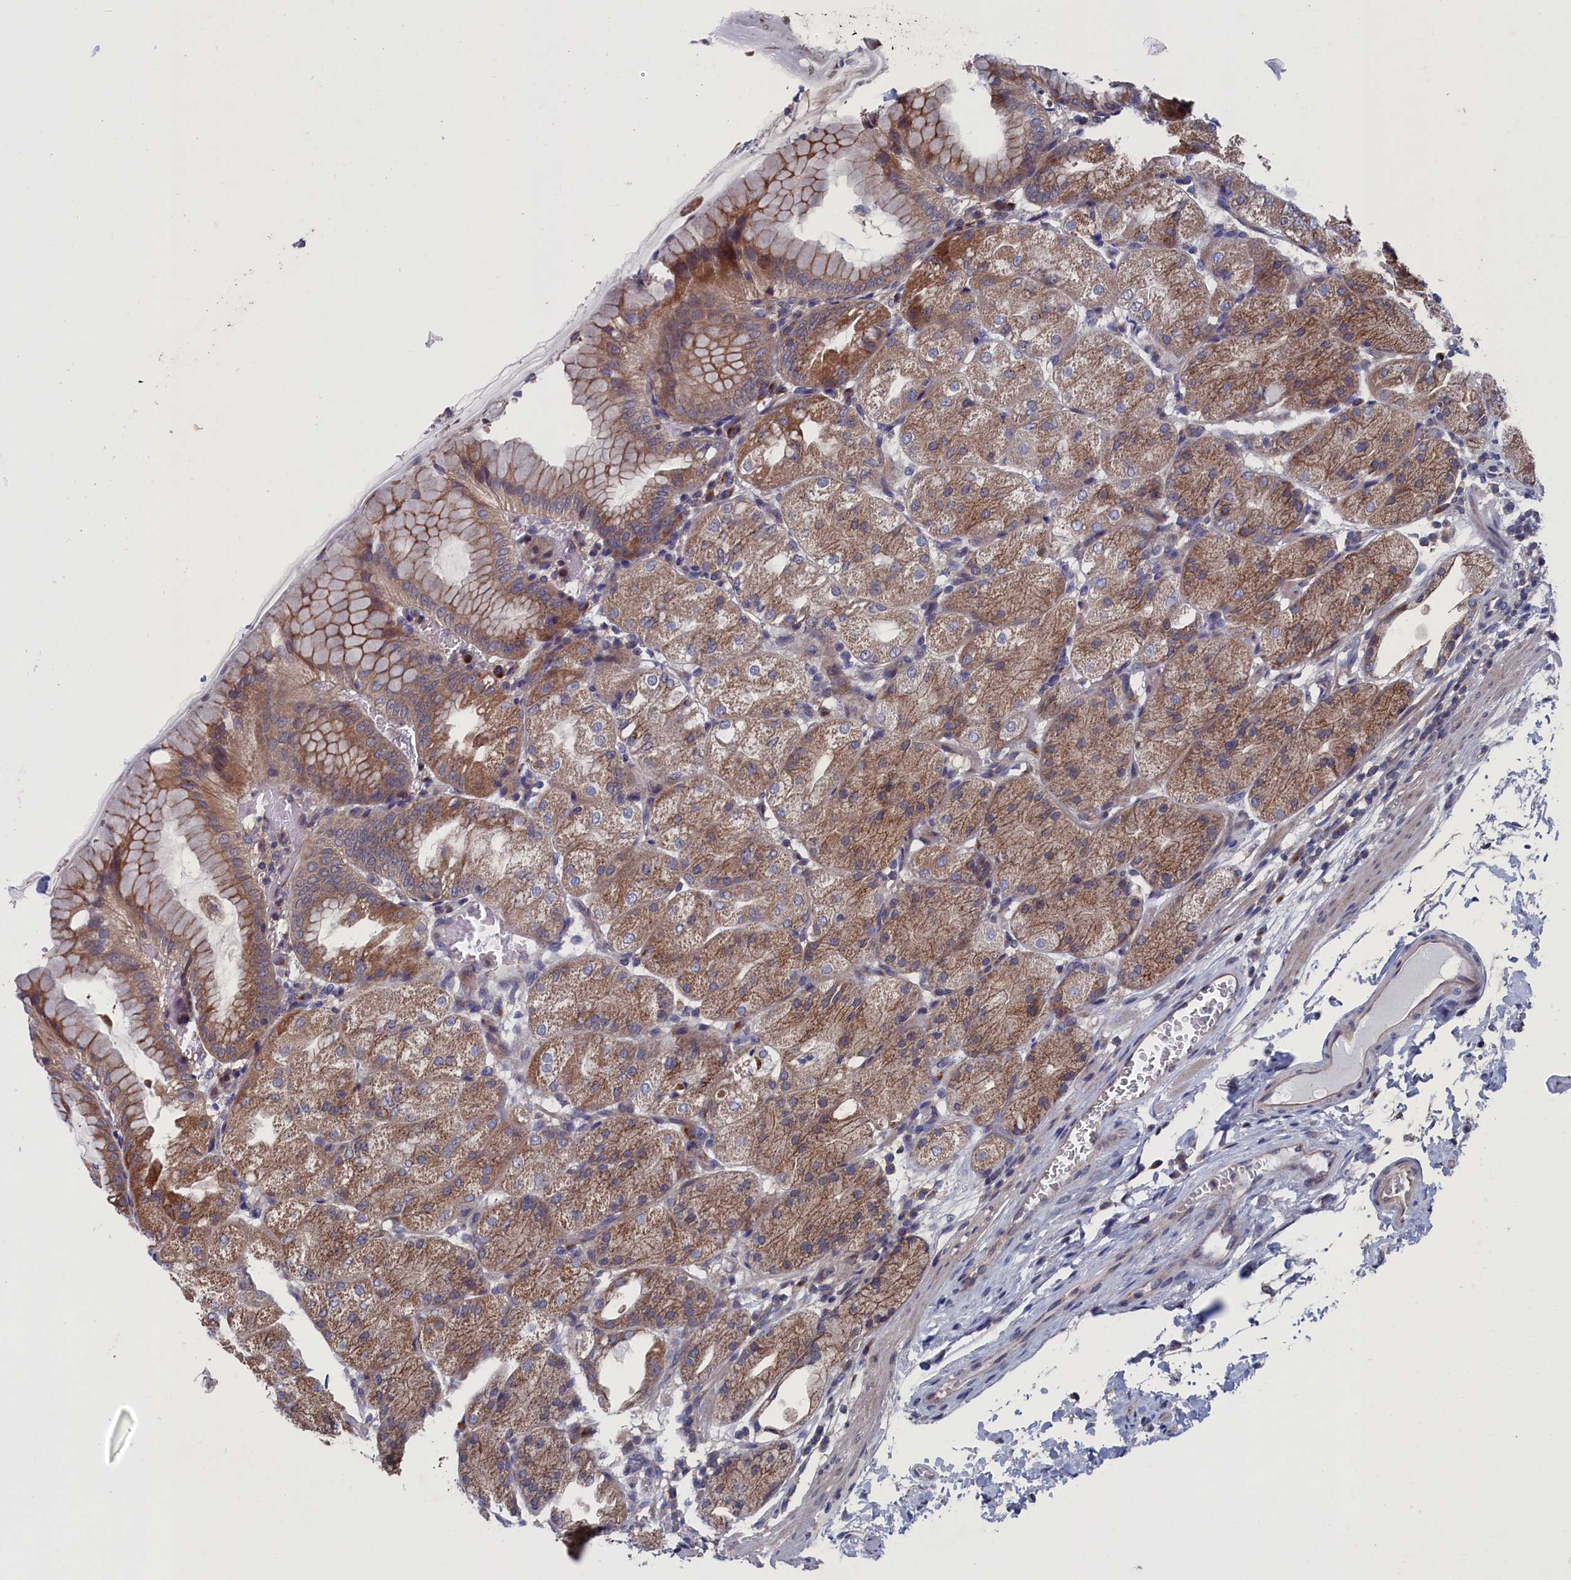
{"staining": {"intensity": "moderate", "quantity": ">75%", "location": "cytoplasmic/membranous"}, "tissue": "stomach", "cell_type": "Glandular cells", "image_type": "normal", "snomed": [{"axis": "morphology", "description": "Normal tissue, NOS"}, {"axis": "topography", "description": "Stomach, upper"}, {"axis": "topography", "description": "Stomach, lower"}], "caption": "Stomach stained with DAB IHC demonstrates medium levels of moderate cytoplasmic/membranous expression in approximately >75% of glandular cells.", "gene": "SPATA13", "patient": {"sex": "male", "age": 62}}